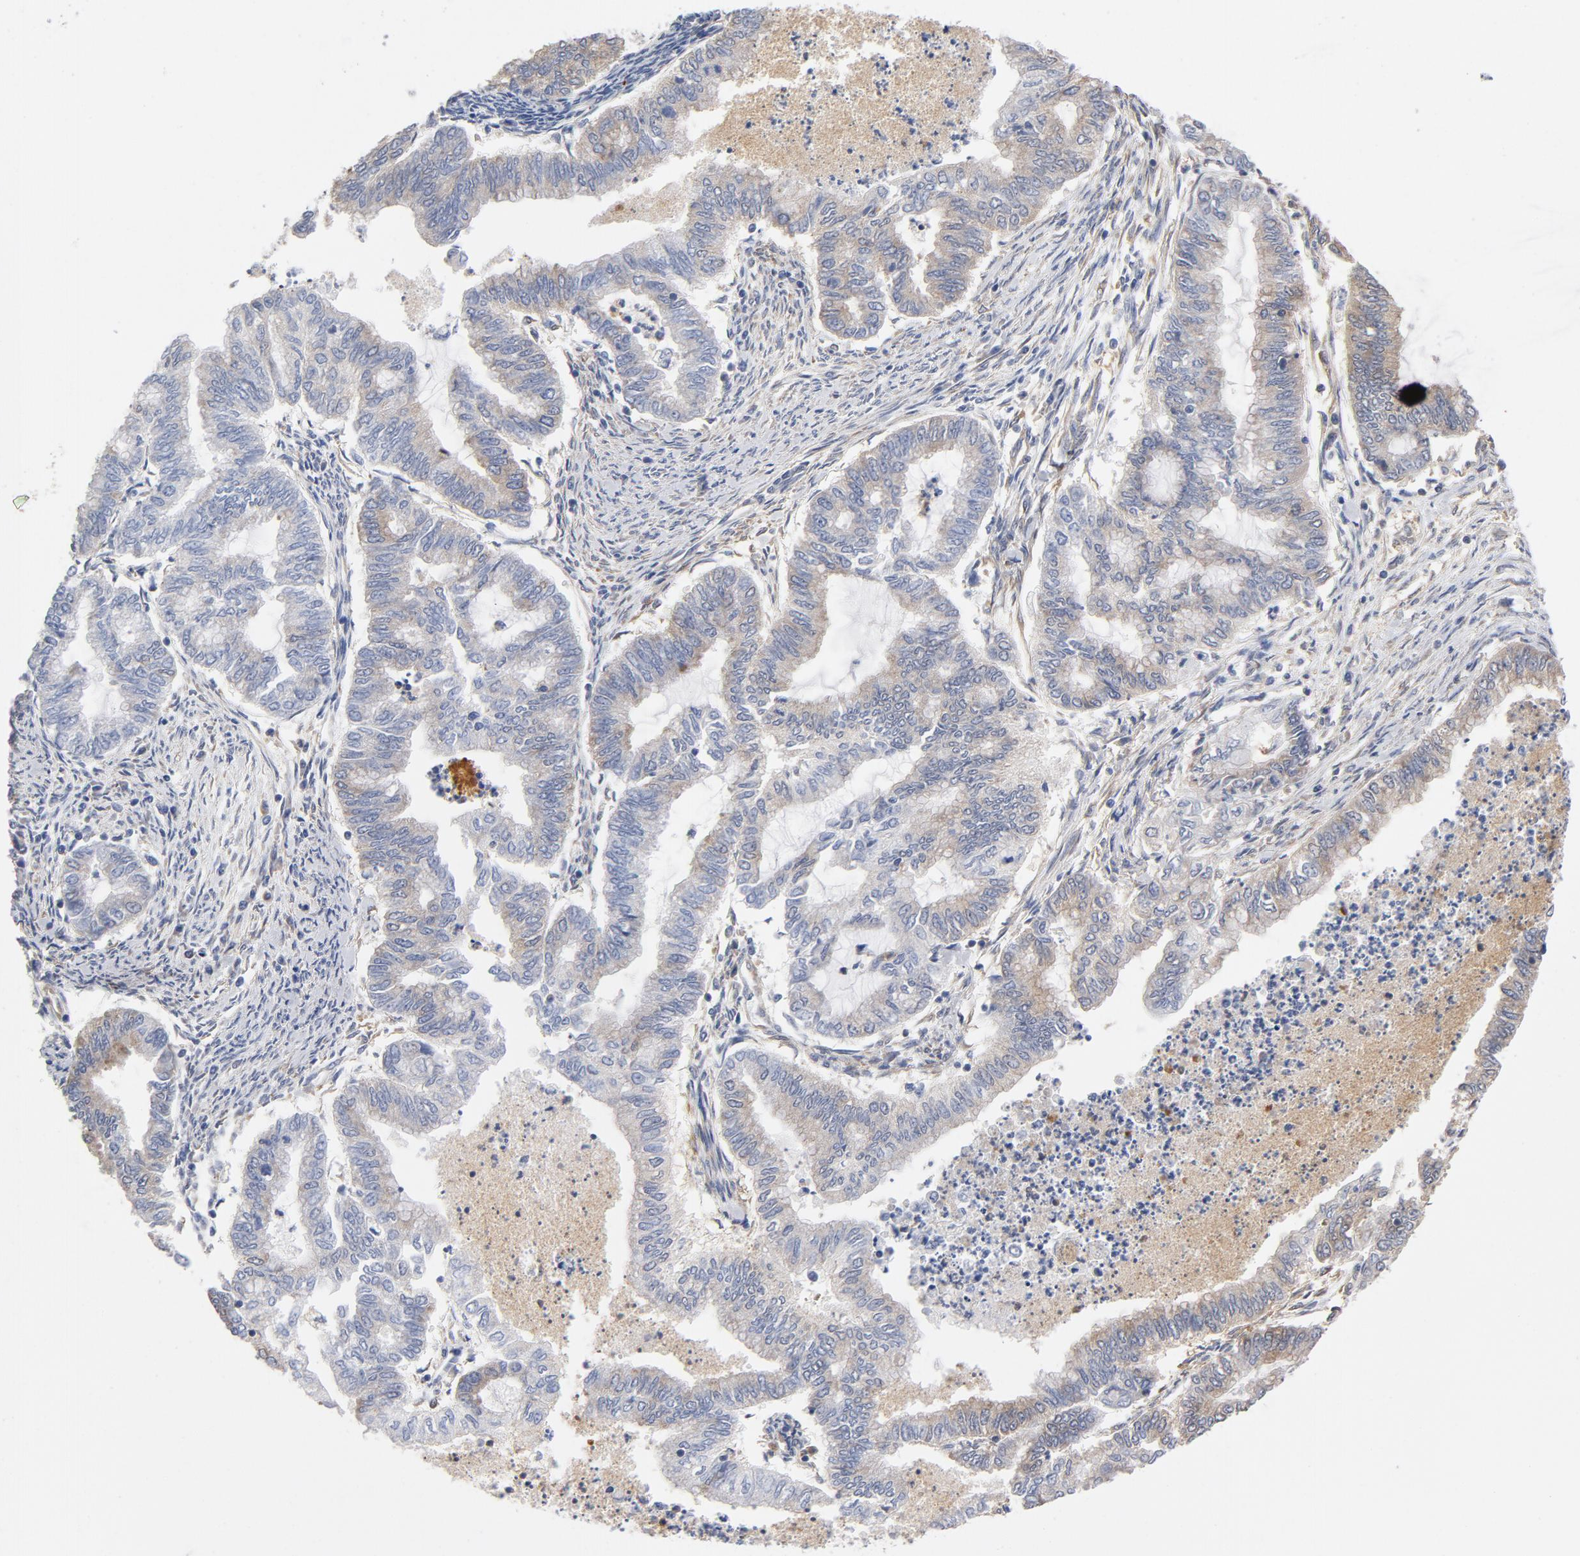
{"staining": {"intensity": "weak", "quantity": "<25%", "location": "cytoplasmic/membranous"}, "tissue": "endometrial cancer", "cell_type": "Tumor cells", "image_type": "cancer", "snomed": [{"axis": "morphology", "description": "Adenocarcinoma, NOS"}, {"axis": "topography", "description": "Endometrium"}], "caption": "High power microscopy histopathology image of an immunohistochemistry (IHC) image of adenocarcinoma (endometrial), revealing no significant expression in tumor cells.", "gene": "ASMTL", "patient": {"sex": "female", "age": 79}}